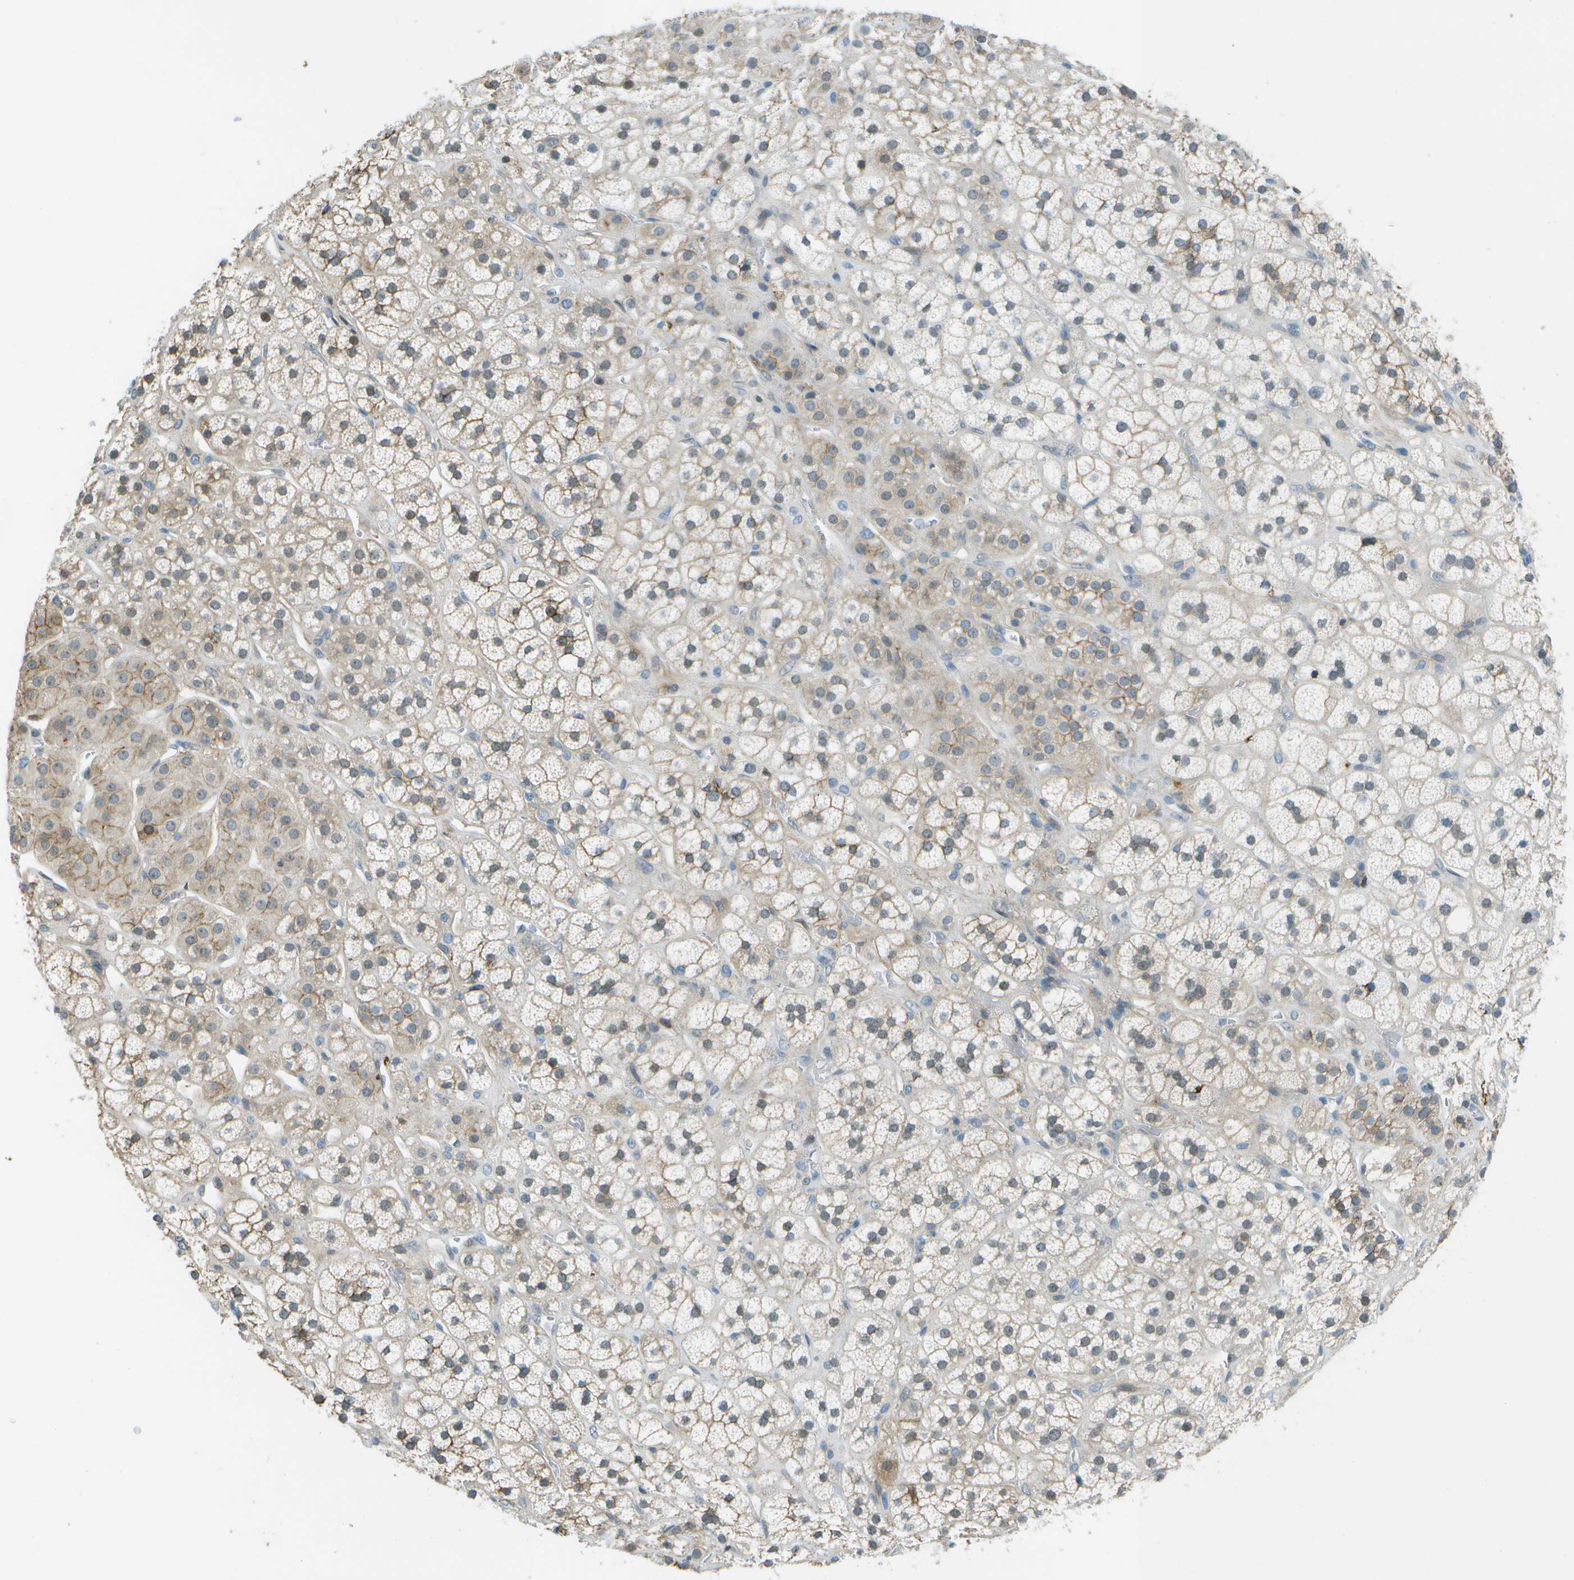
{"staining": {"intensity": "moderate", "quantity": "25%-75%", "location": "cytoplasmic/membranous,nuclear"}, "tissue": "adrenal gland", "cell_type": "Glandular cells", "image_type": "normal", "snomed": [{"axis": "morphology", "description": "Normal tissue, NOS"}, {"axis": "topography", "description": "Adrenal gland"}], "caption": "Immunohistochemistry micrograph of benign adrenal gland stained for a protein (brown), which exhibits medium levels of moderate cytoplasmic/membranous,nuclear expression in approximately 25%-75% of glandular cells.", "gene": "LRRC66", "patient": {"sex": "male", "age": 56}}